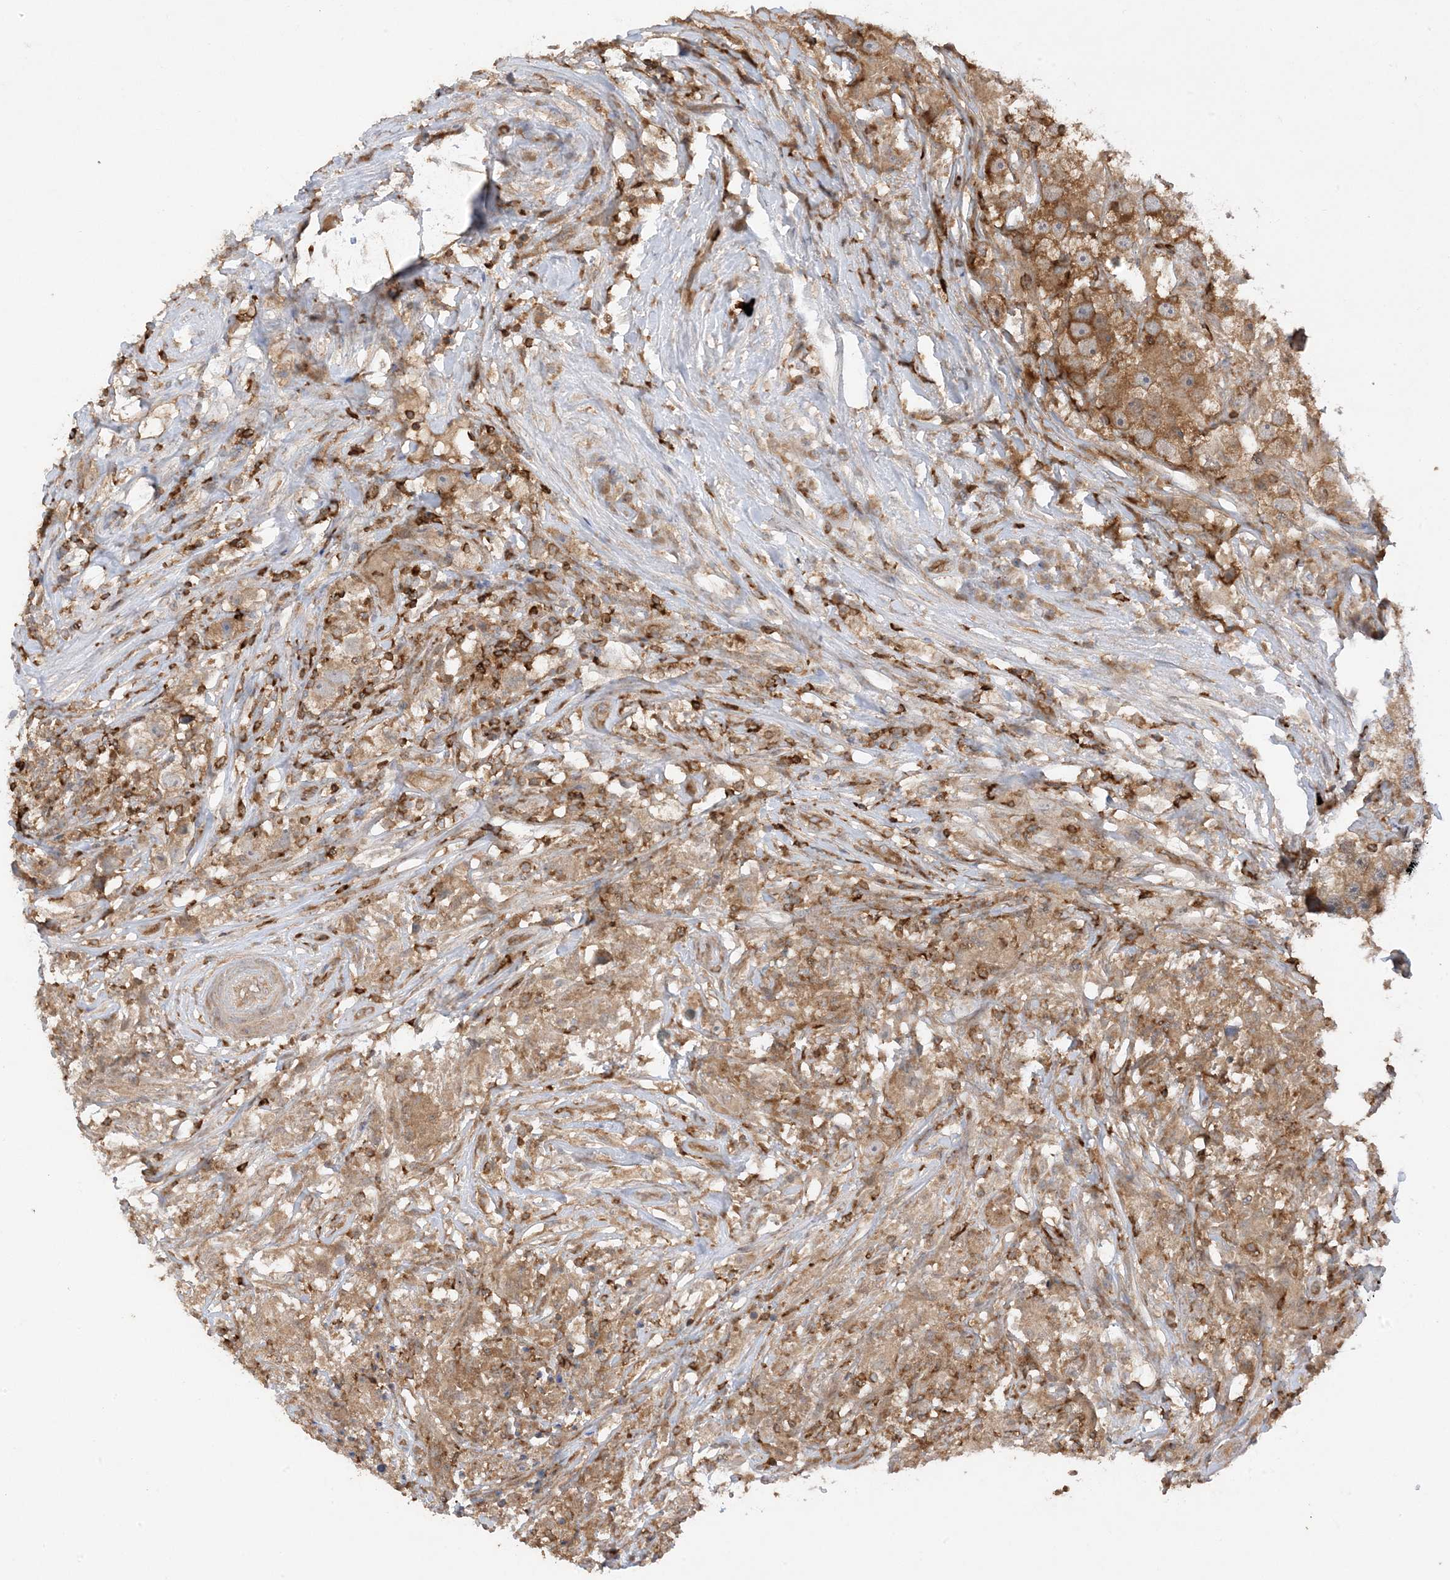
{"staining": {"intensity": "moderate", "quantity": ">75%", "location": "cytoplasmic/membranous"}, "tissue": "testis cancer", "cell_type": "Tumor cells", "image_type": "cancer", "snomed": [{"axis": "morphology", "description": "Seminoma, NOS"}, {"axis": "topography", "description": "Testis"}], "caption": "IHC (DAB (3,3'-diaminobenzidine)) staining of human testis seminoma exhibits moderate cytoplasmic/membranous protein staining in about >75% of tumor cells. The protein of interest is stained brown, and the nuclei are stained in blue (DAB IHC with brightfield microscopy, high magnification).", "gene": "PHACTR2", "patient": {"sex": "male", "age": 49}}